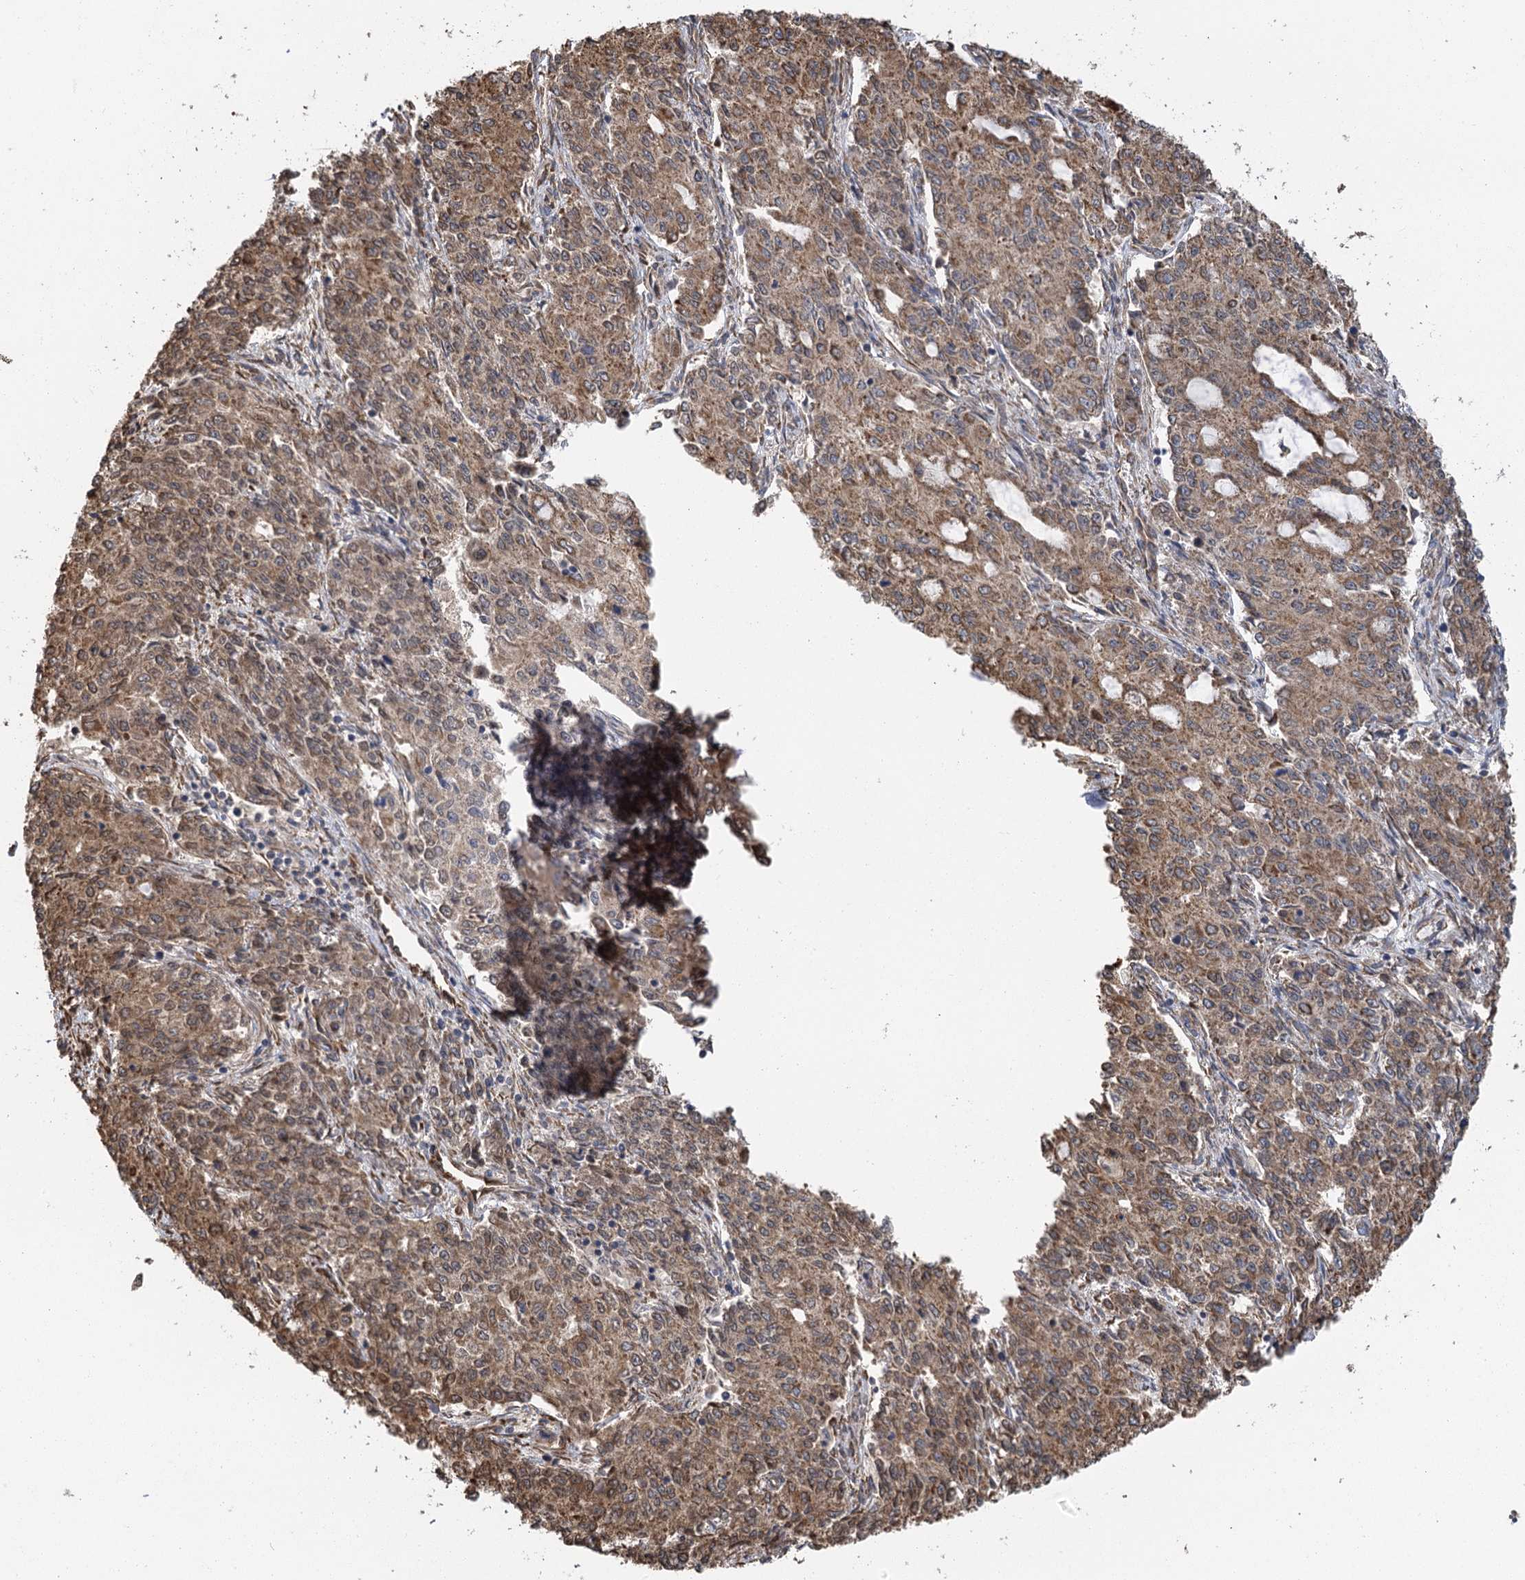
{"staining": {"intensity": "moderate", "quantity": ">75%", "location": "cytoplasmic/membranous"}, "tissue": "endometrial cancer", "cell_type": "Tumor cells", "image_type": "cancer", "snomed": [{"axis": "morphology", "description": "Adenocarcinoma, NOS"}, {"axis": "topography", "description": "Endometrium"}], "caption": "Protein expression analysis of endometrial cancer reveals moderate cytoplasmic/membranous expression in about >75% of tumor cells.", "gene": "IL11RA", "patient": {"sex": "female", "age": 50}}